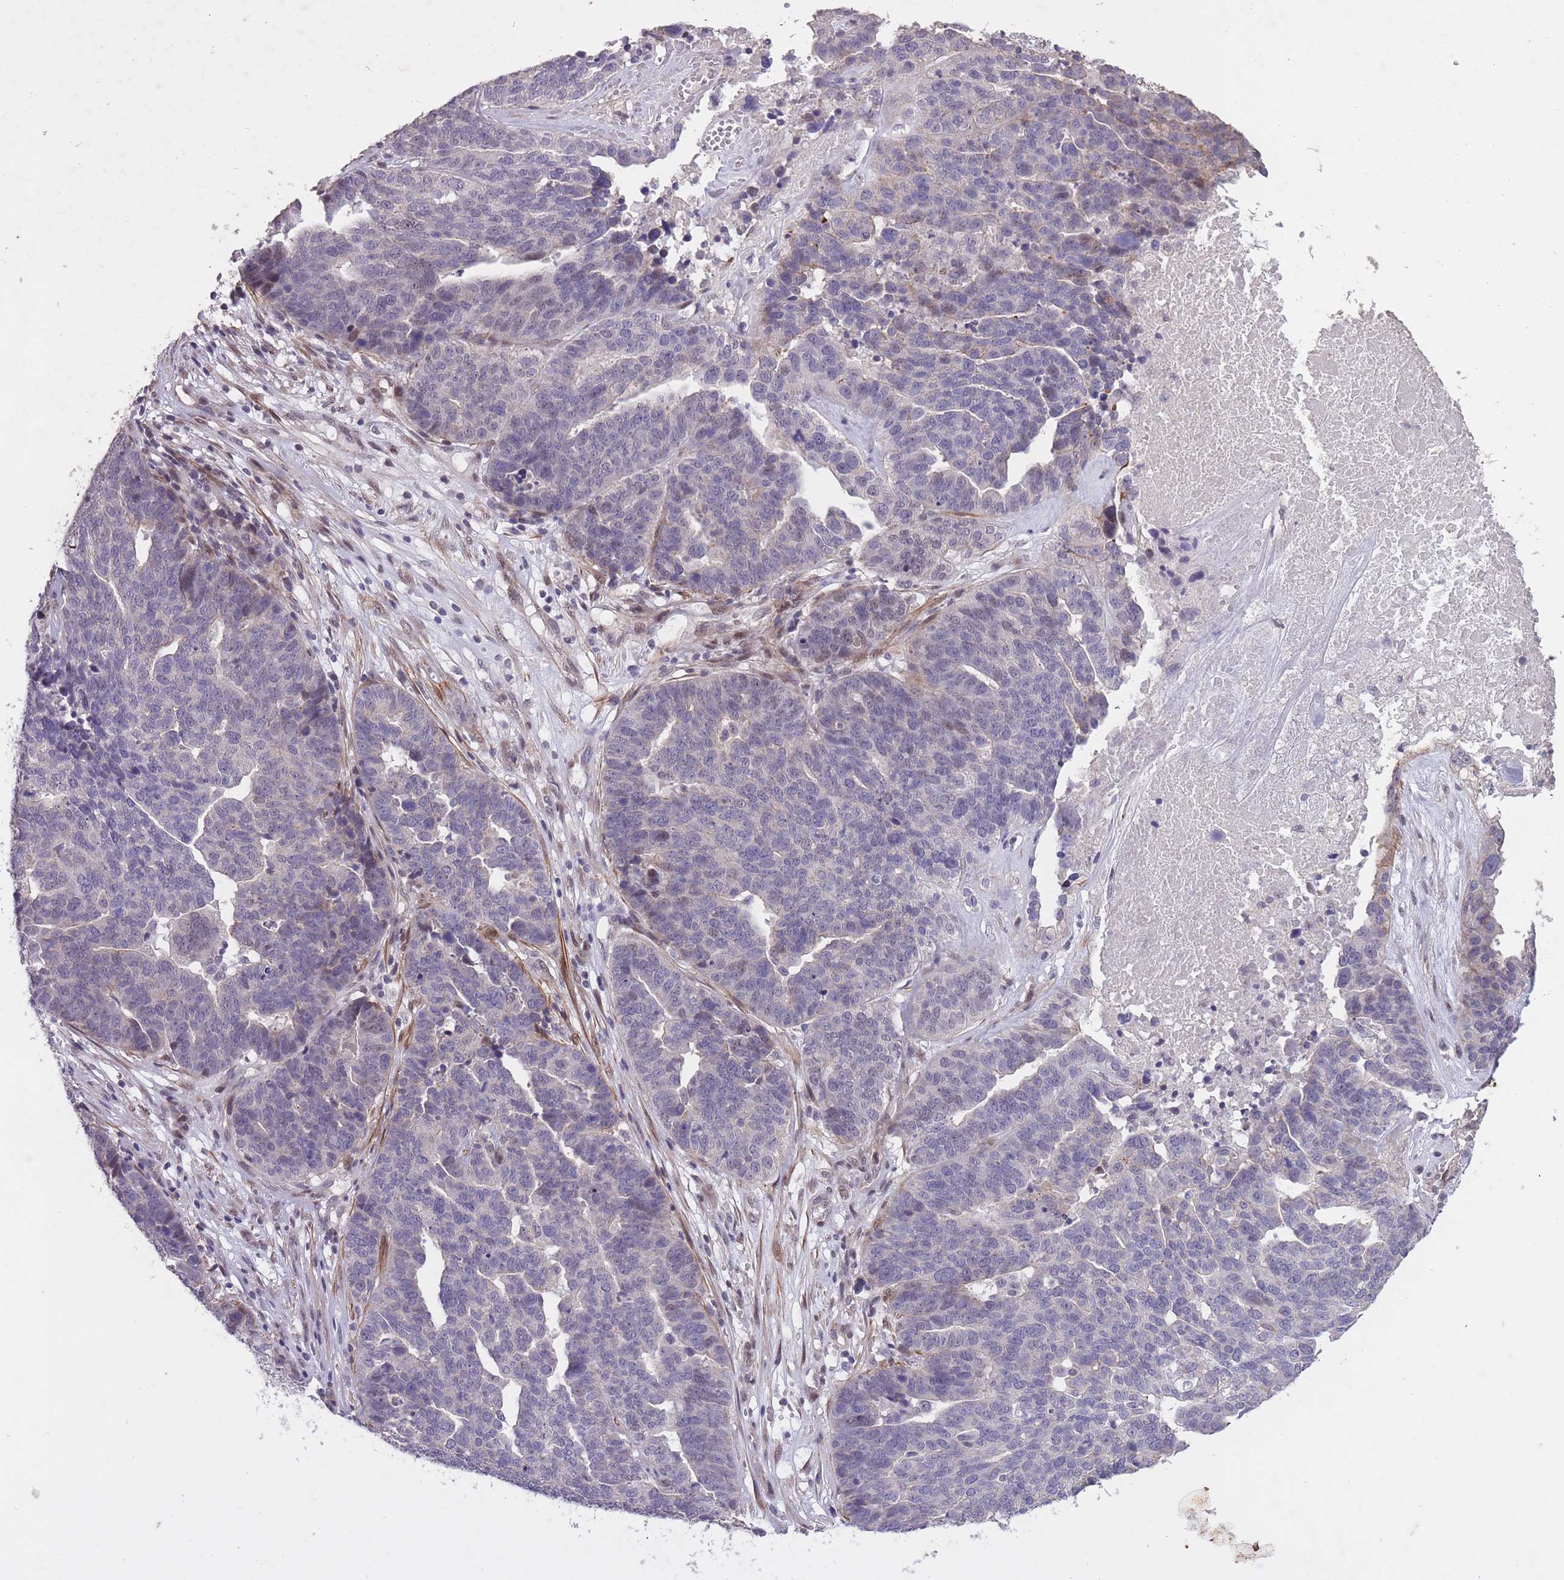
{"staining": {"intensity": "negative", "quantity": "none", "location": "none"}, "tissue": "ovarian cancer", "cell_type": "Tumor cells", "image_type": "cancer", "snomed": [{"axis": "morphology", "description": "Cystadenocarcinoma, serous, NOS"}, {"axis": "topography", "description": "Ovary"}], "caption": "Human ovarian cancer (serous cystadenocarcinoma) stained for a protein using immunohistochemistry shows no expression in tumor cells.", "gene": "CBX6", "patient": {"sex": "female", "age": 59}}